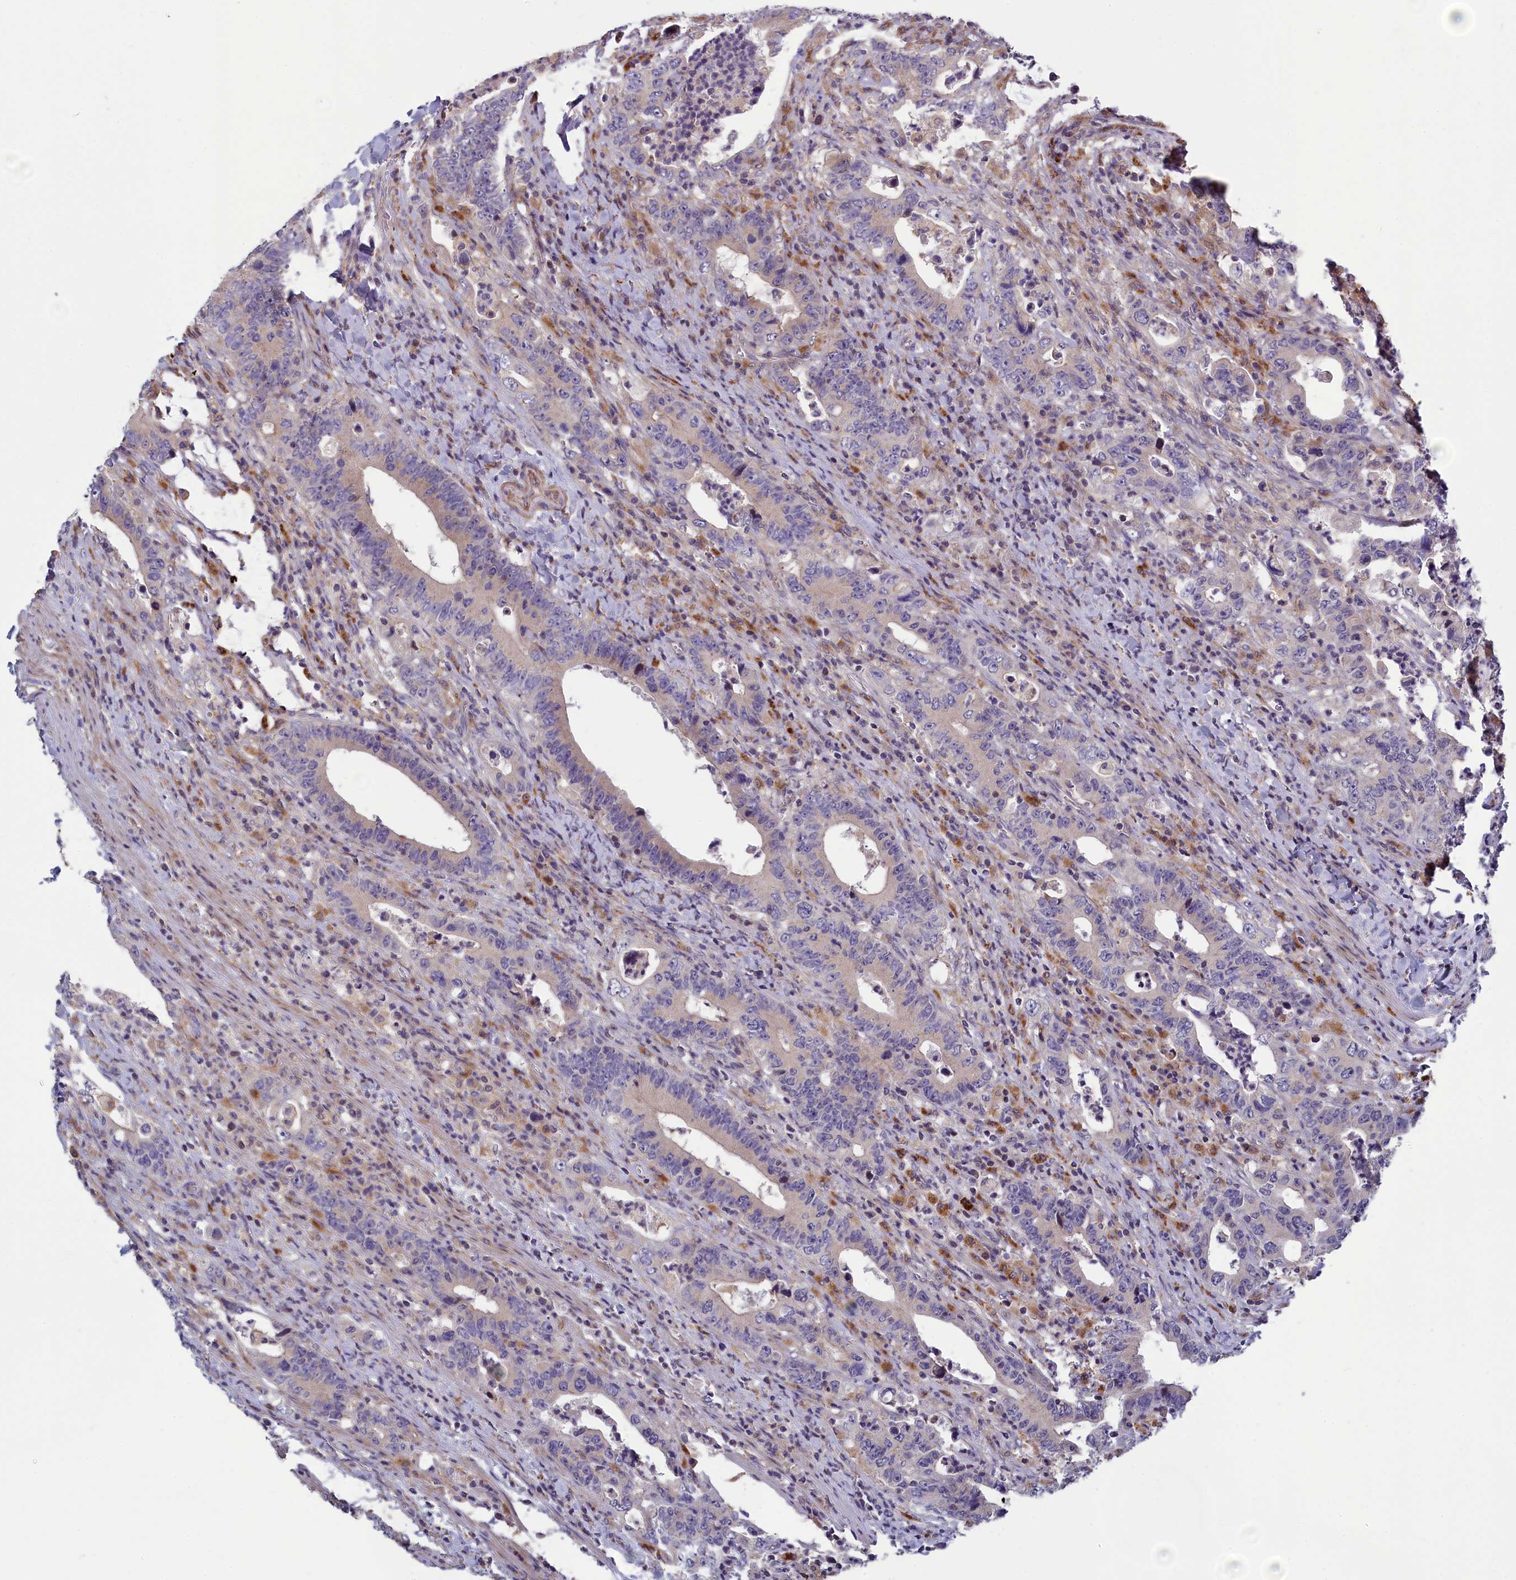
{"staining": {"intensity": "negative", "quantity": "none", "location": "none"}, "tissue": "colorectal cancer", "cell_type": "Tumor cells", "image_type": "cancer", "snomed": [{"axis": "morphology", "description": "Adenocarcinoma, NOS"}, {"axis": "topography", "description": "Colon"}], "caption": "This is a photomicrograph of immunohistochemistry staining of colorectal cancer, which shows no expression in tumor cells.", "gene": "BLTP2", "patient": {"sex": "female", "age": 75}}